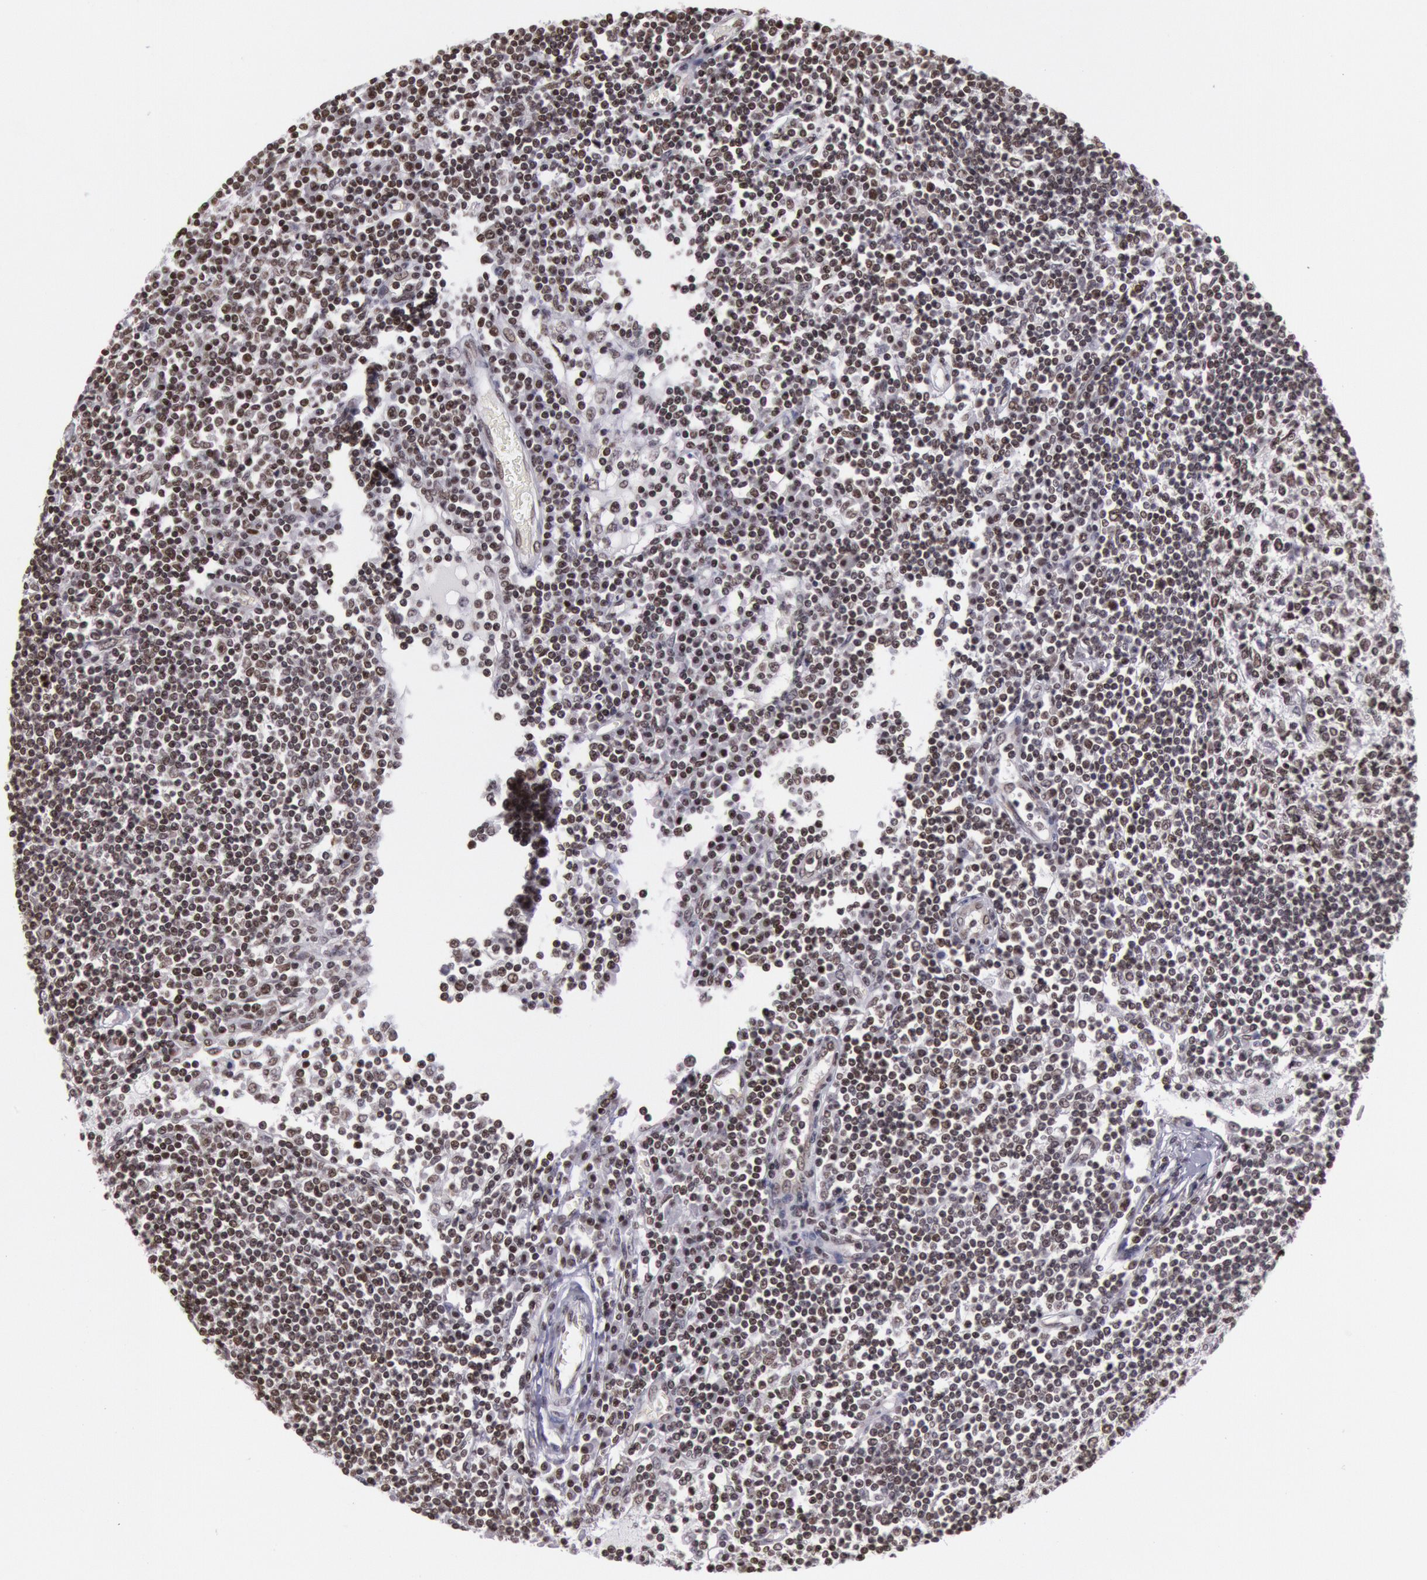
{"staining": {"intensity": "moderate", "quantity": ">75%", "location": "nuclear"}, "tissue": "lymph node", "cell_type": "Germinal center cells", "image_type": "normal", "snomed": [{"axis": "morphology", "description": "Normal tissue, NOS"}, {"axis": "topography", "description": "Lymph node"}], "caption": "Immunohistochemistry (IHC) of benign human lymph node demonstrates medium levels of moderate nuclear expression in about >75% of germinal center cells.", "gene": "NKAP", "patient": {"sex": "female", "age": 62}}